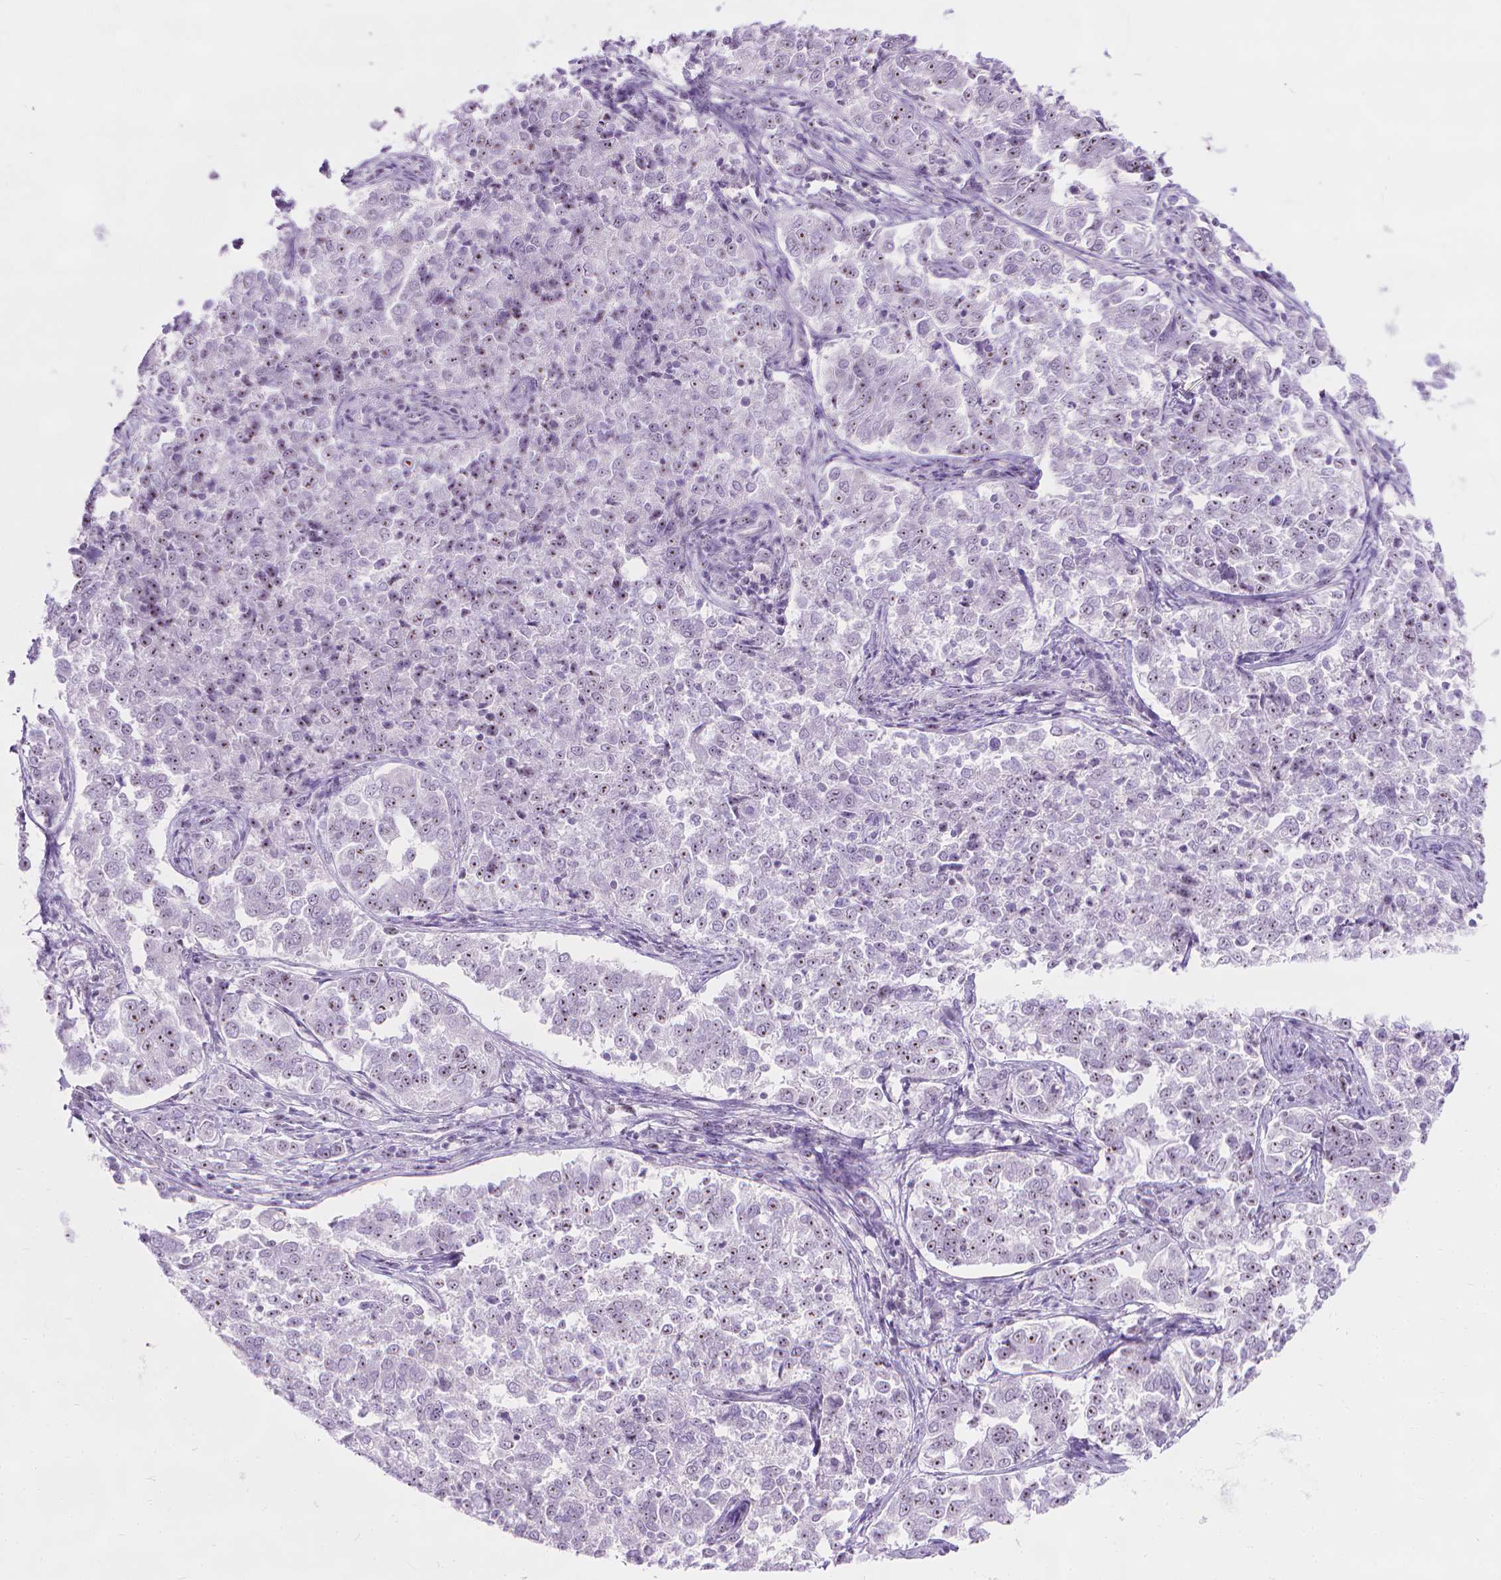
{"staining": {"intensity": "weak", "quantity": "<25%", "location": "nuclear"}, "tissue": "endometrial cancer", "cell_type": "Tumor cells", "image_type": "cancer", "snomed": [{"axis": "morphology", "description": "Adenocarcinoma, NOS"}, {"axis": "topography", "description": "Endometrium"}], "caption": "A high-resolution image shows IHC staining of endometrial cancer, which shows no significant positivity in tumor cells.", "gene": "NOL7", "patient": {"sex": "female", "age": 43}}